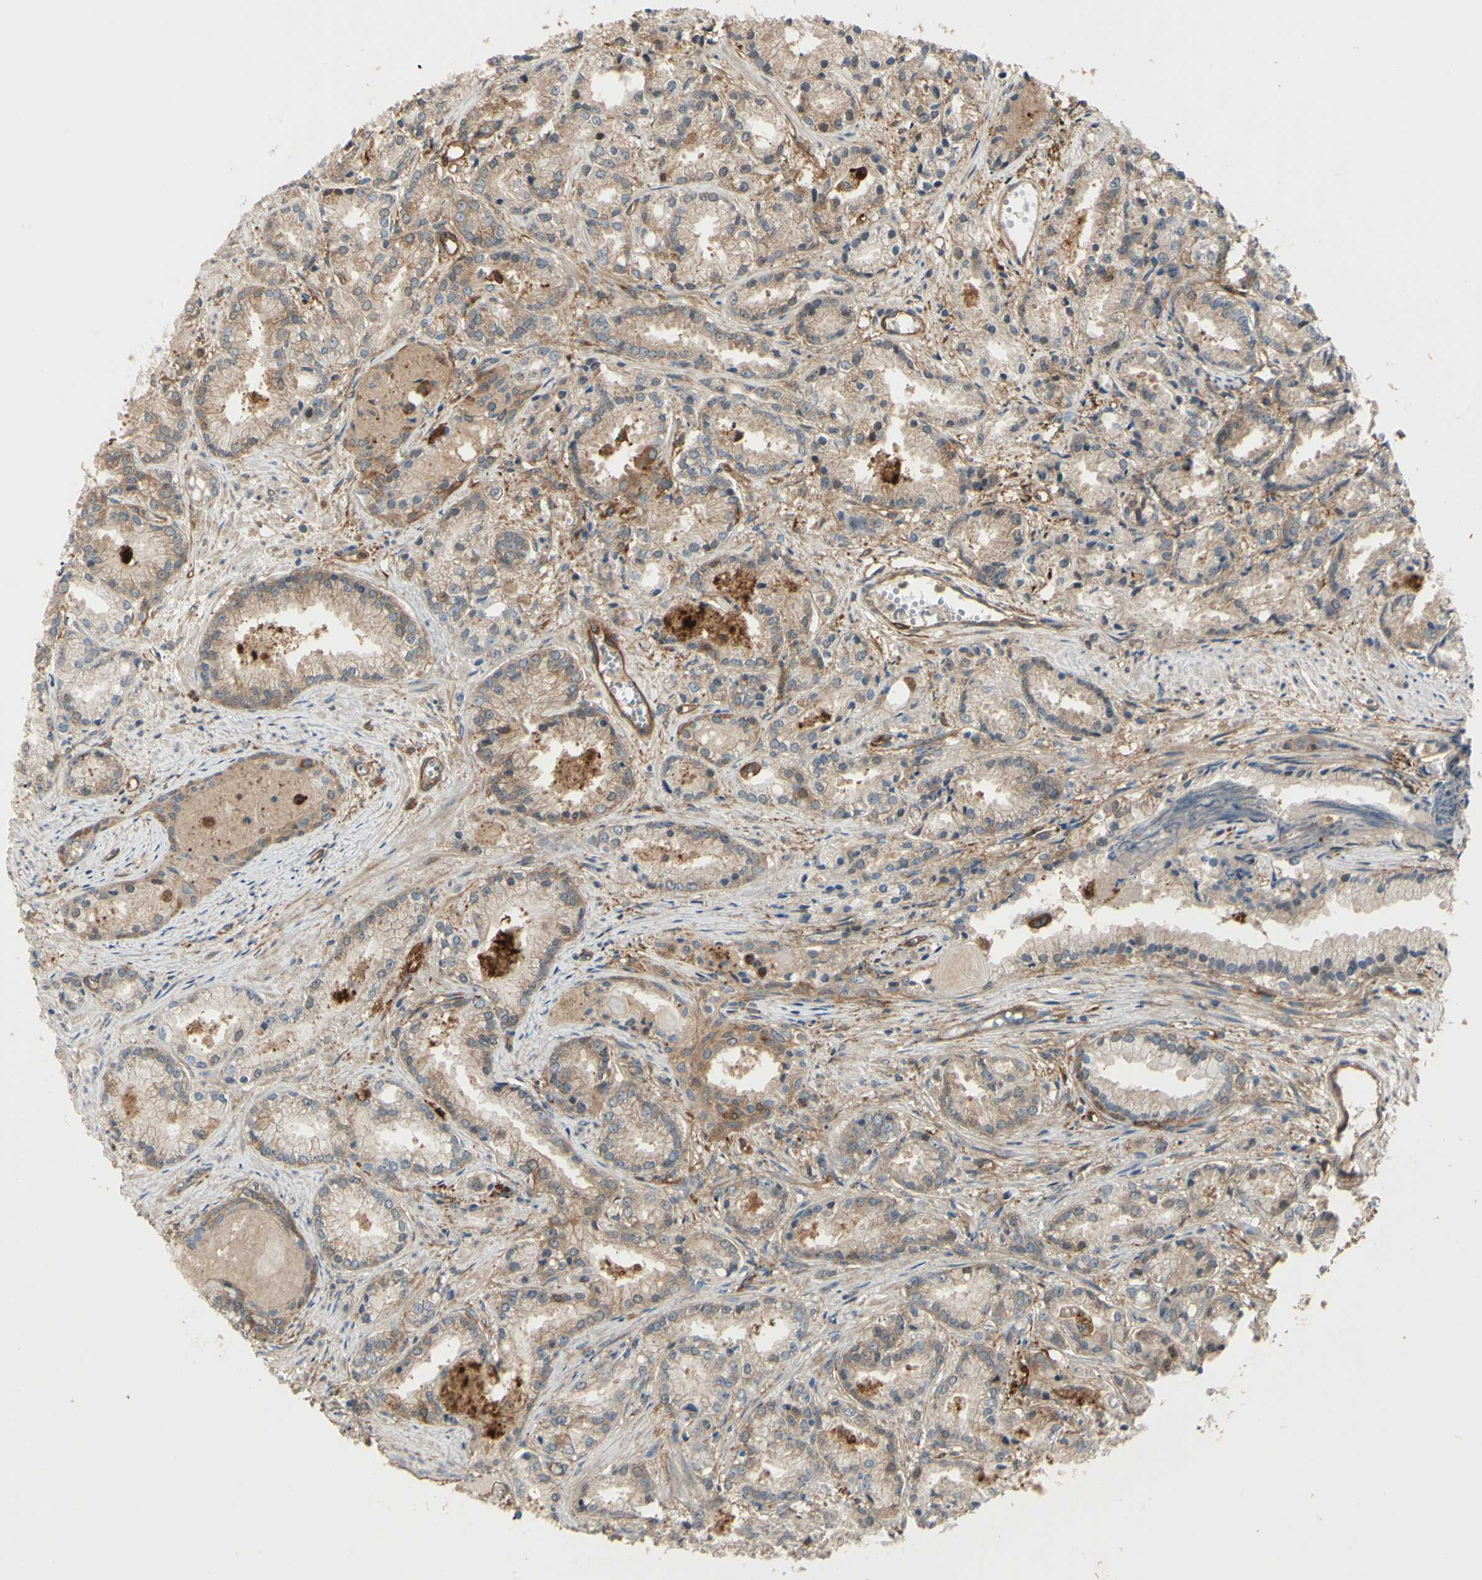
{"staining": {"intensity": "weak", "quantity": ">75%", "location": "cytoplasmic/membranous"}, "tissue": "prostate cancer", "cell_type": "Tumor cells", "image_type": "cancer", "snomed": [{"axis": "morphology", "description": "Adenocarcinoma, Low grade"}, {"axis": "topography", "description": "Prostate"}], "caption": "Human prostate cancer (adenocarcinoma (low-grade)) stained for a protein (brown) demonstrates weak cytoplasmic/membranous positive staining in about >75% of tumor cells.", "gene": "PTPN12", "patient": {"sex": "male", "age": 72}}